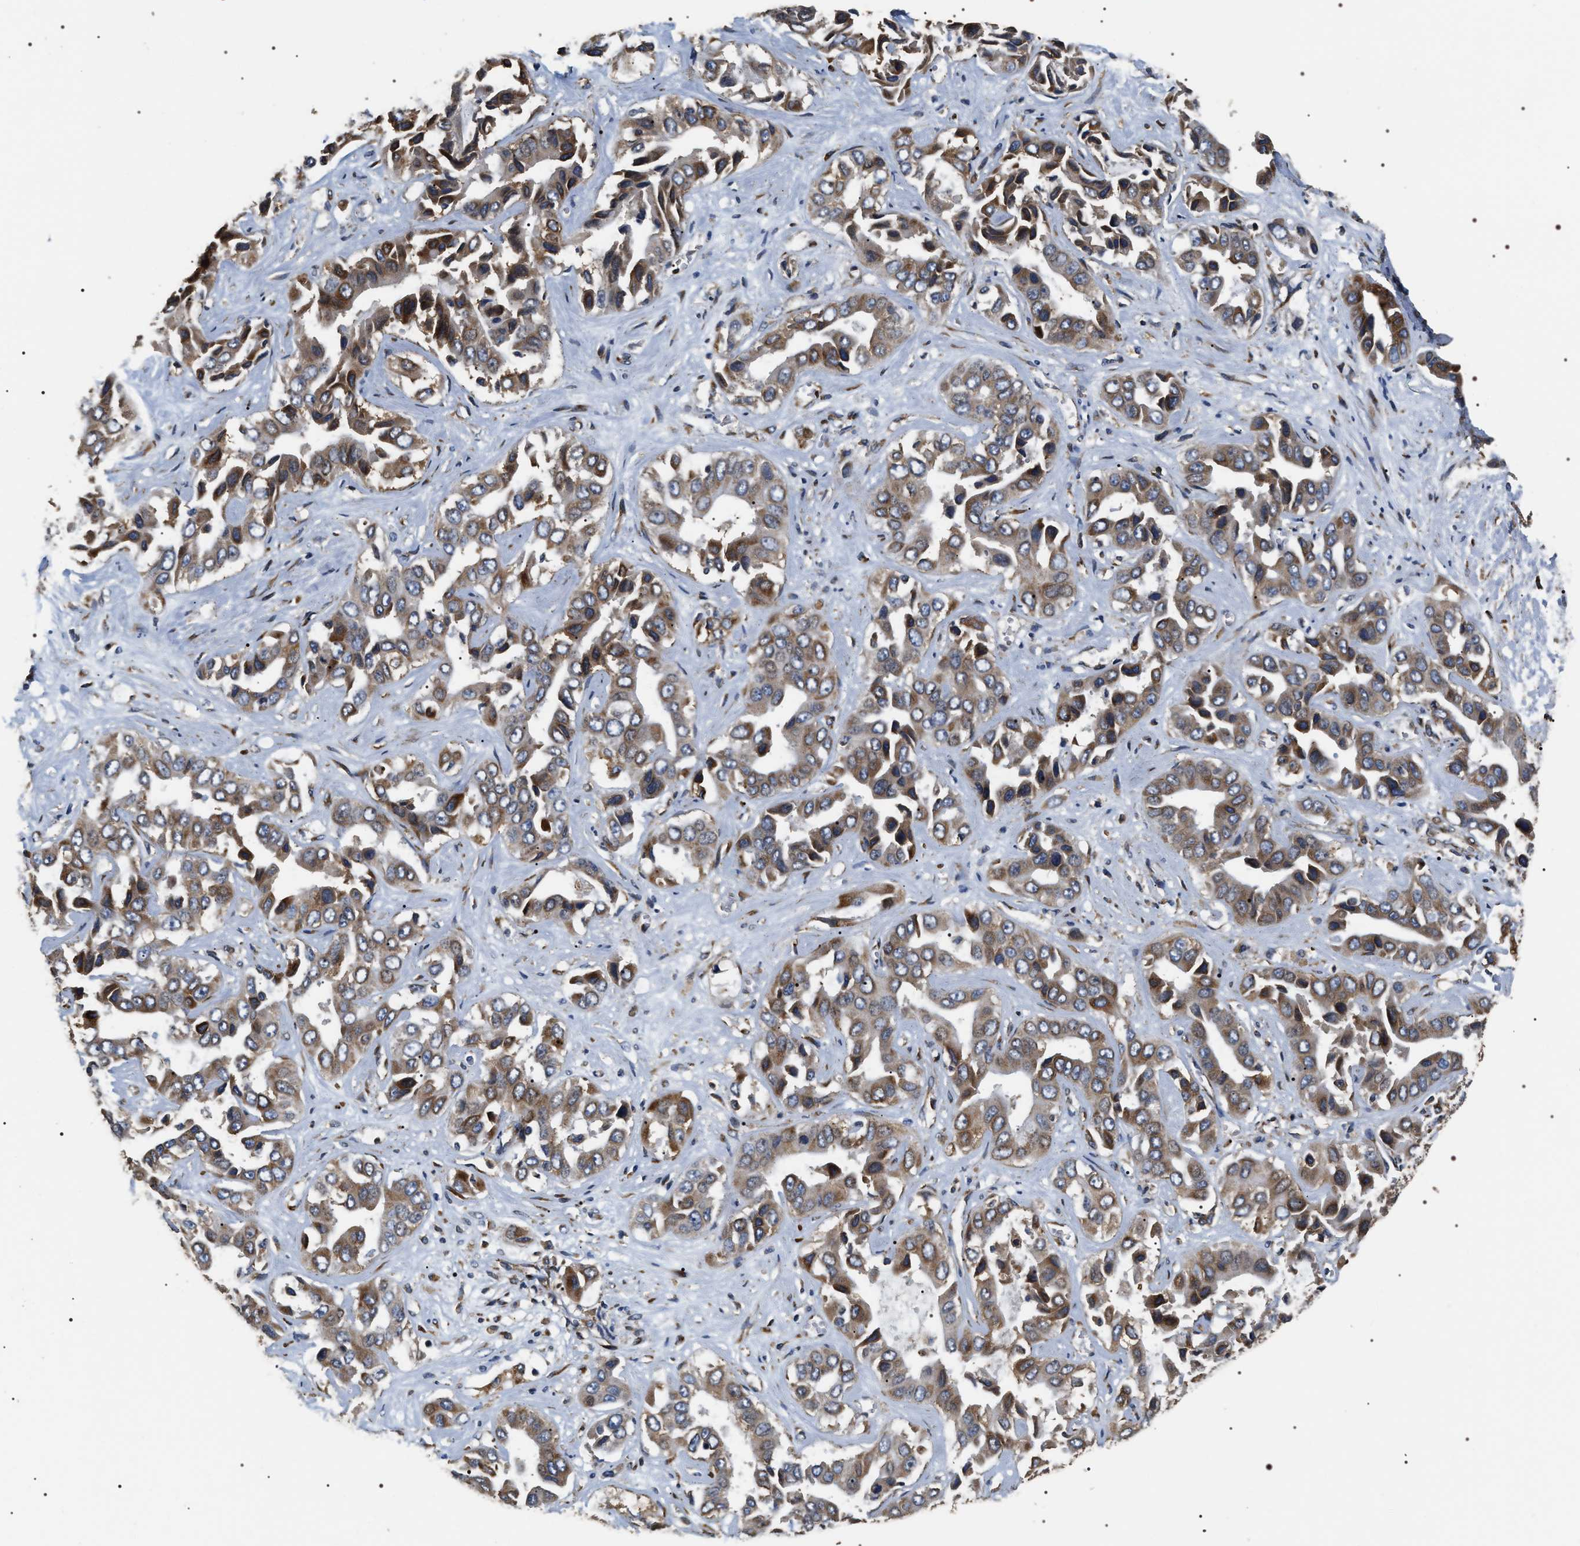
{"staining": {"intensity": "moderate", "quantity": ">75%", "location": "cytoplasmic/membranous"}, "tissue": "liver cancer", "cell_type": "Tumor cells", "image_type": "cancer", "snomed": [{"axis": "morphology", "description": "Cholangiocarcinoma"}, {"axis": "topography", "description": "Liver"}], "caption": "A histopathology image showing moderate cytoplasmic/membranous expression in approximately >75% of tumor cells in liver cholangiocarcinoma, as visualized by brown immunohistochemical staining.", "gene": "KTN1", "patient": {"sex": "female", "age": 52}}